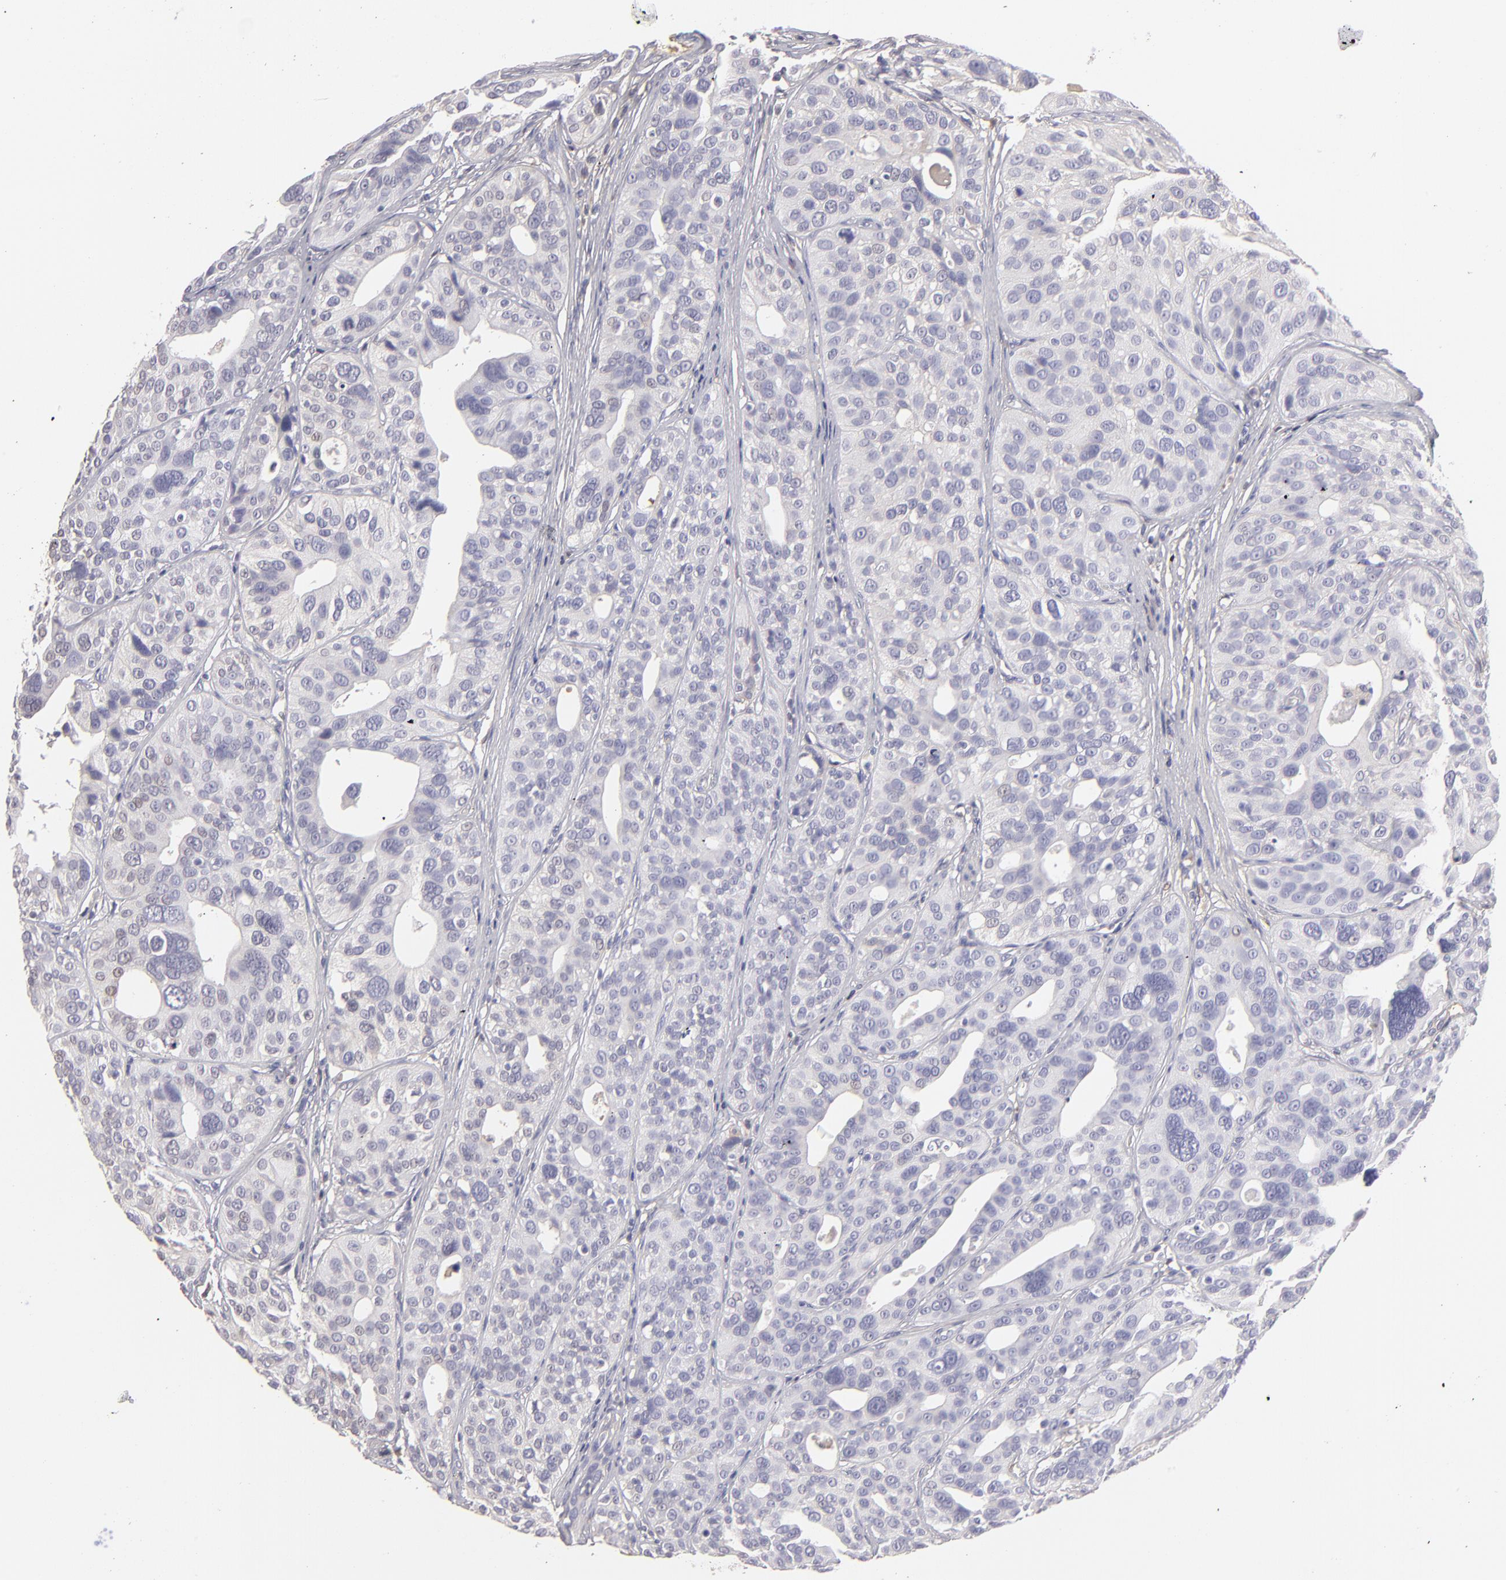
{"staining": {"intensity": "negative", "quantity": "none", "location": "none"}, "tissue": "urothelial cancer", "cell_type": "Tumor cells", "image_type": "cancer", "snomed": [{"axis": "morphology", "description": "Urothelial carcinoma, High grade"}, {"axis": "topography", "description": "Urinary bladder"}], "caption": "Immunohistochemistry (IHC) micrograph of urothelial cancer stained for a protein (brown), which exhibits no expression in tumor cells. The staining is performed using DAB (3,3'-diaminobenzidine) brown chromogen with nuclei counter-stained in using hematoxylin.", "gene": "ABCC4", "patient": {"sex": "male", "age": 56}}